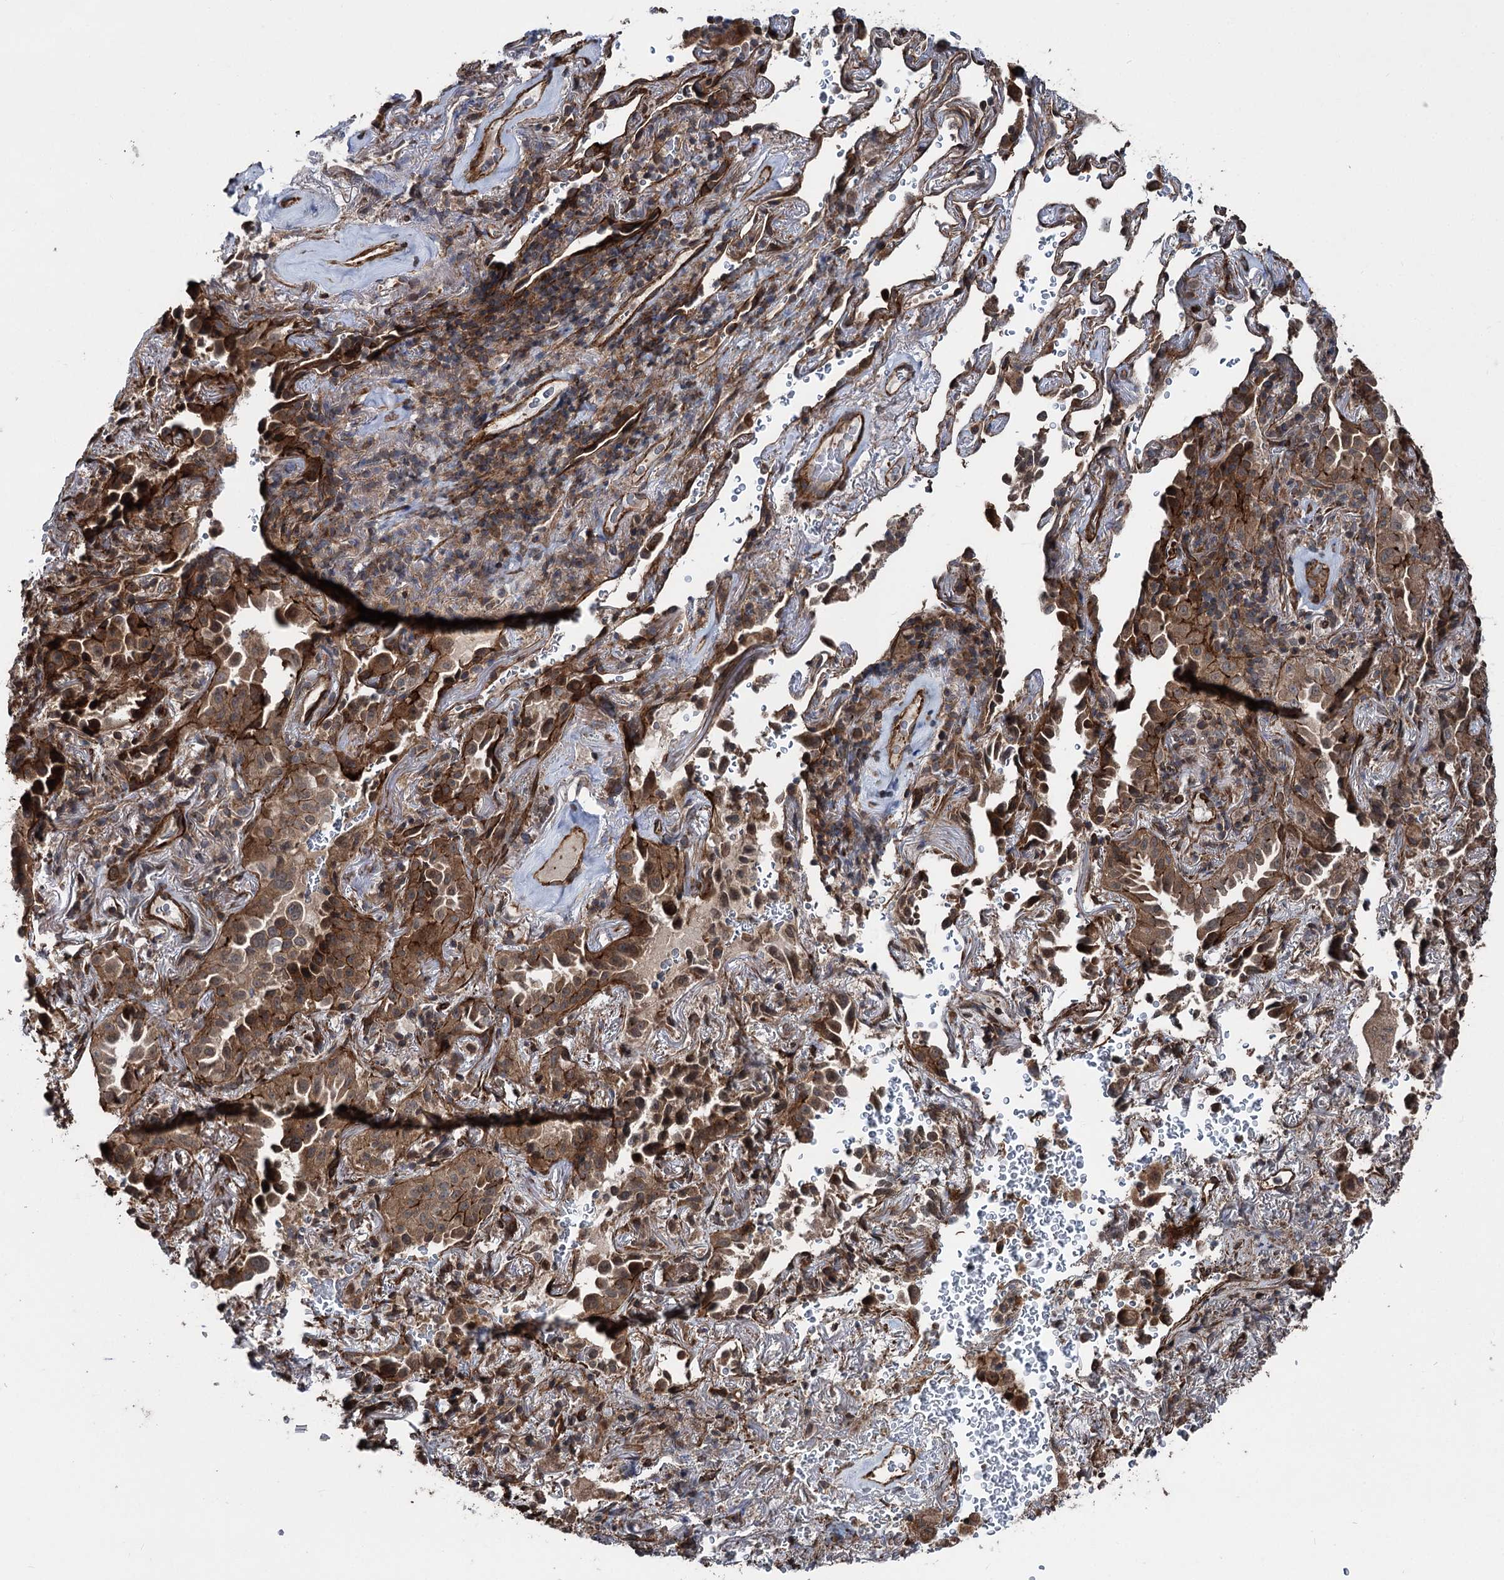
{"staining": {"intensity": "moderate", "quantity": ">75%", "location": "cytoplasmic/membranous"}, "tissue": "lung cancer", "cell_type": "Tumor cells", "image_type": "cancer", "snomed": [{"axis": "morphology", "description": "Adenocarcinoma, NOS"}, {"axis": "topography", "description": "Lung"}], "caption": "An immunohistochemistry (IHC) image of tumor tissue is shown. Protein staining in brown highlights moderate cytoplasmic/membranous positivity in lung cancer (adenocarcinoma) within tumor cells.", "gene": "ITFG2", "patient": {"sex": "female", "age": 69}}